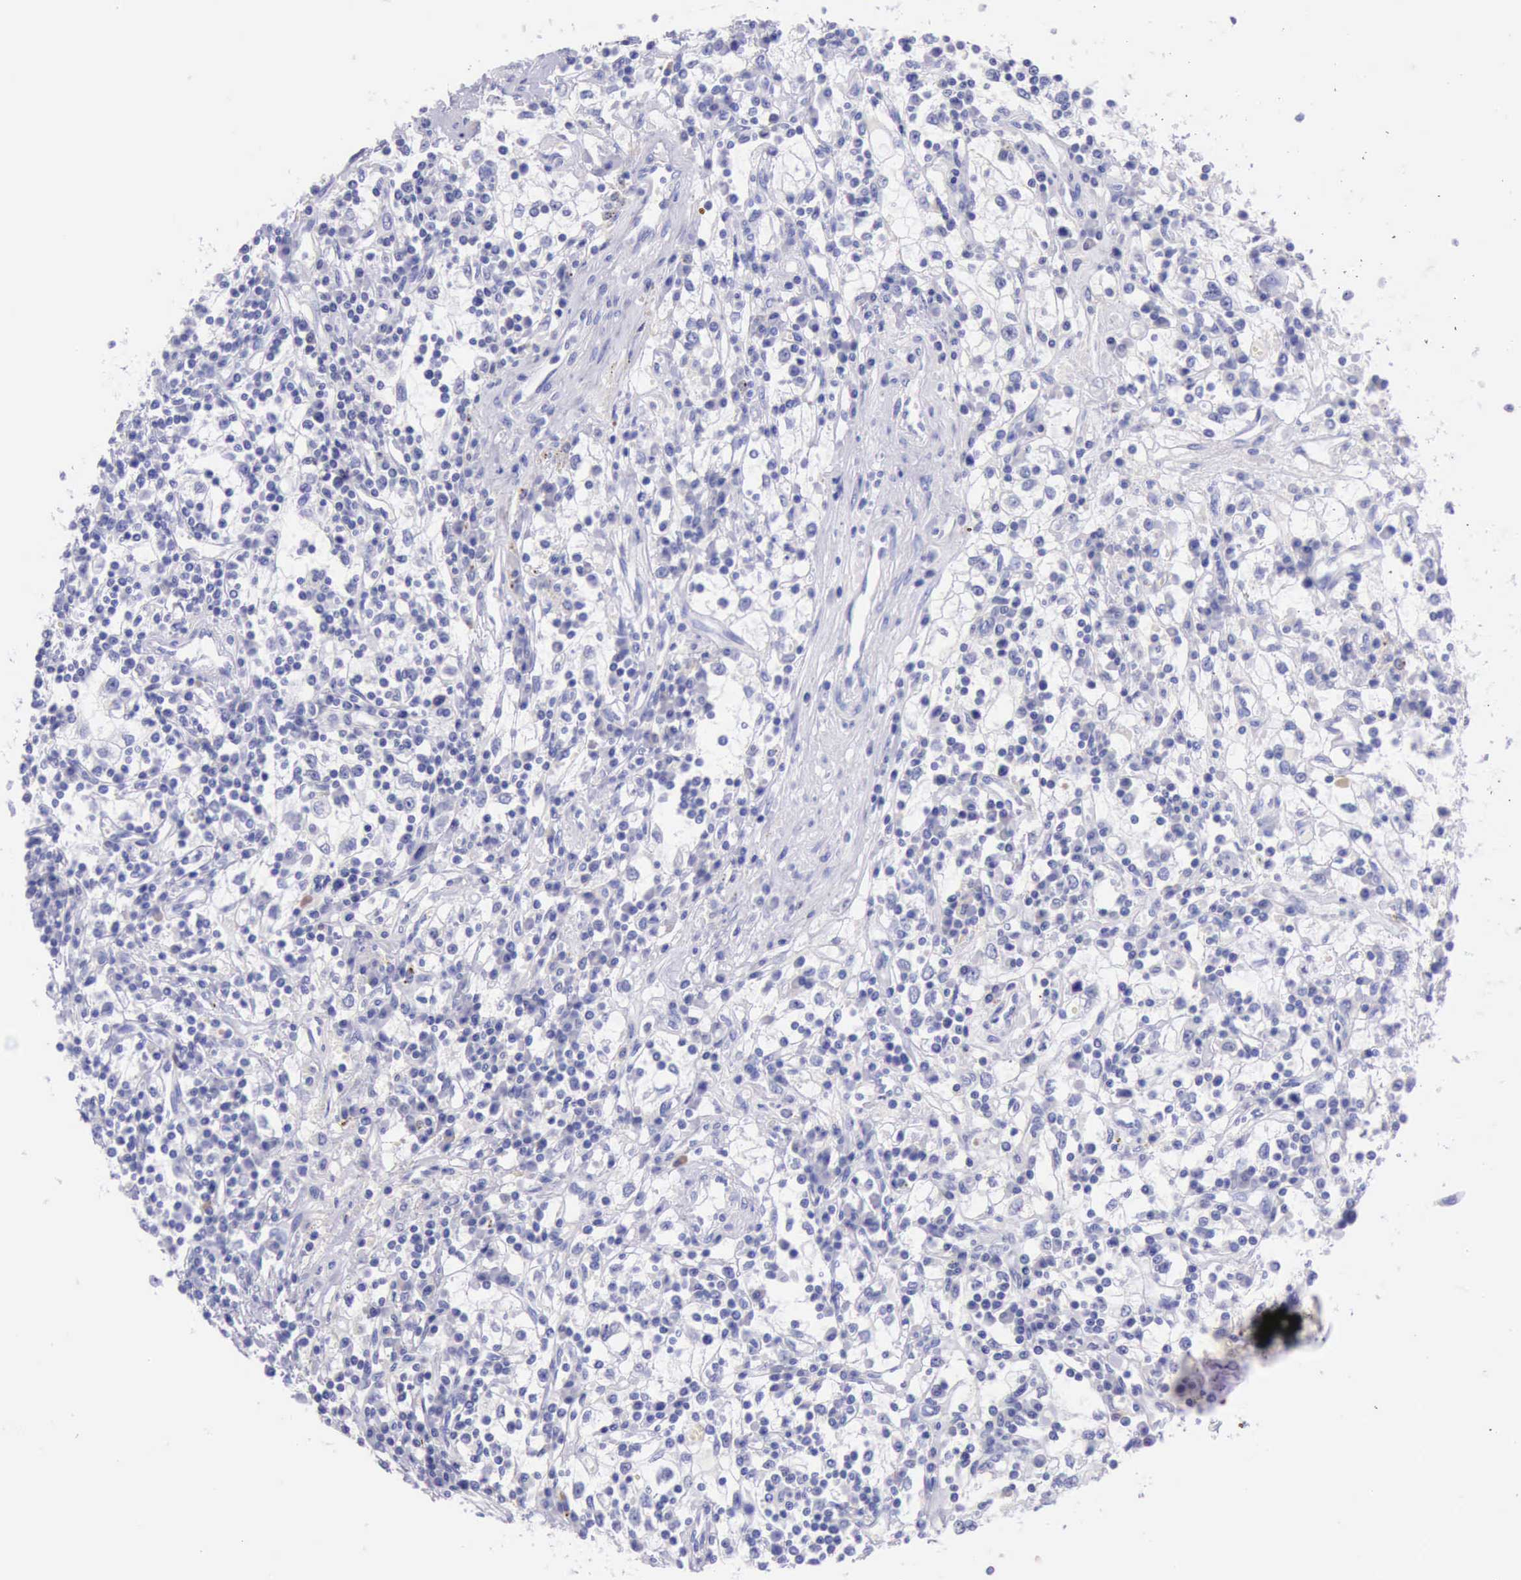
{"staining": {"intensity": "negative", "quantity": "none", "location": "none"}, "tissue": "renal cancer", "cell_type": "Tumor cells", "image_type": "cancer", "snomed": [{"axis": "morphology", "description": "Adenocarcinoma, NOS"}, {"axis": "topography", "description": "Kidney"}], "caption": "Immunohistochemistry (IHC) image of human renal cancer (adenocarcinoma) stained for a protein (brown), which demonstrates no expression in tumor cells.", "gene": "KRT8", "patient": {"sex": "male", "age": 82}}